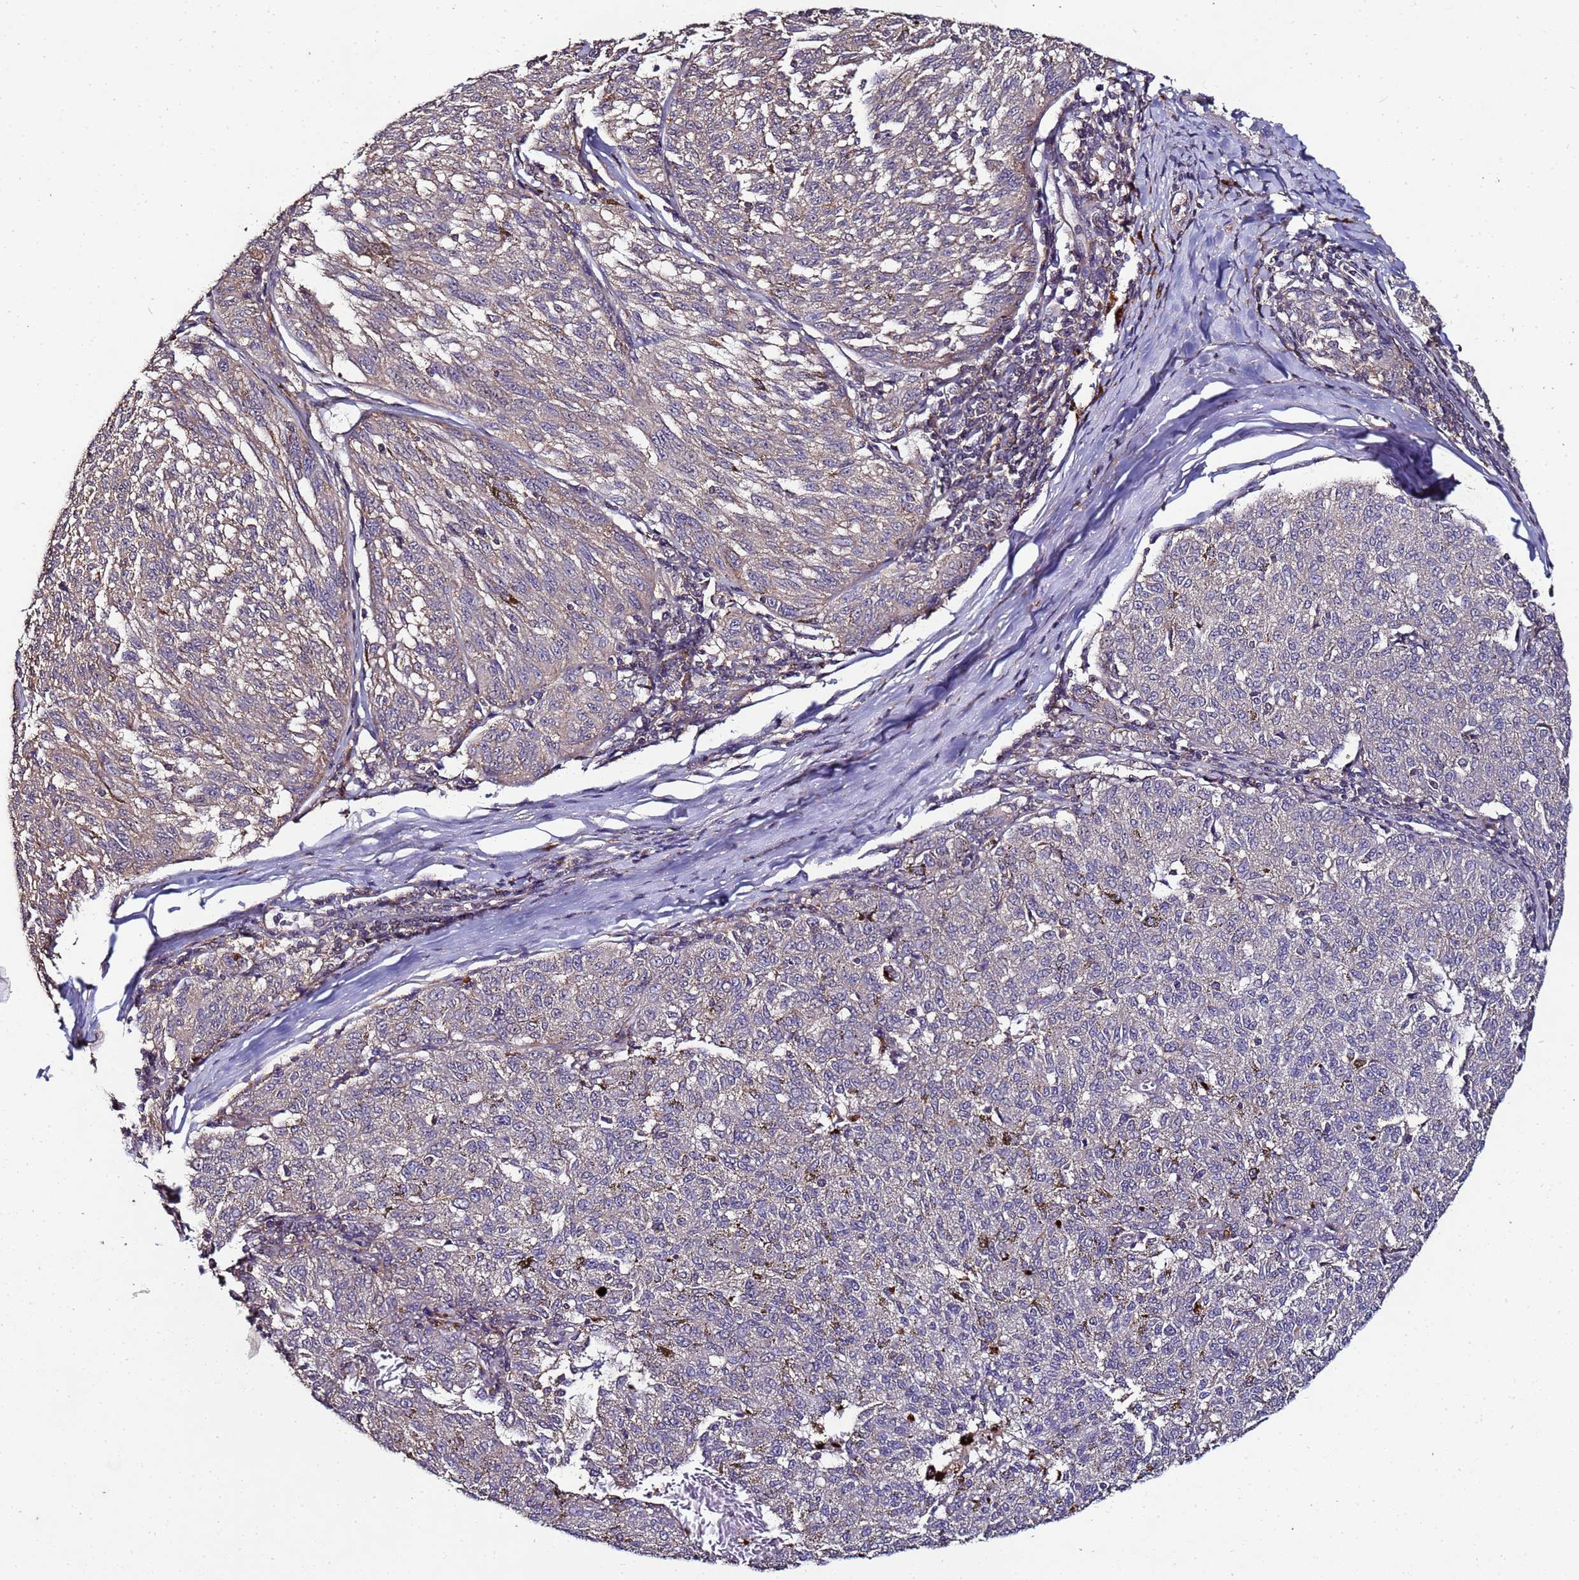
{"staining": {"intensity": "negative", "quantity": "none", "location": "none"}, "tissue": "melanoma", "cell_type": "Tumor cells", "image_type": "cancer", "snomed": [{"axis": "morphology", "description": "Malignant melanoma, NOS"}, {"axis": "topography", "description": "Skin"}], "caption": "Photomicrograph shows no significant protein expression in tumor cells of melanoma.", "gene": "ANKRD17", "patient": {"sex": "female", "age": 72}}